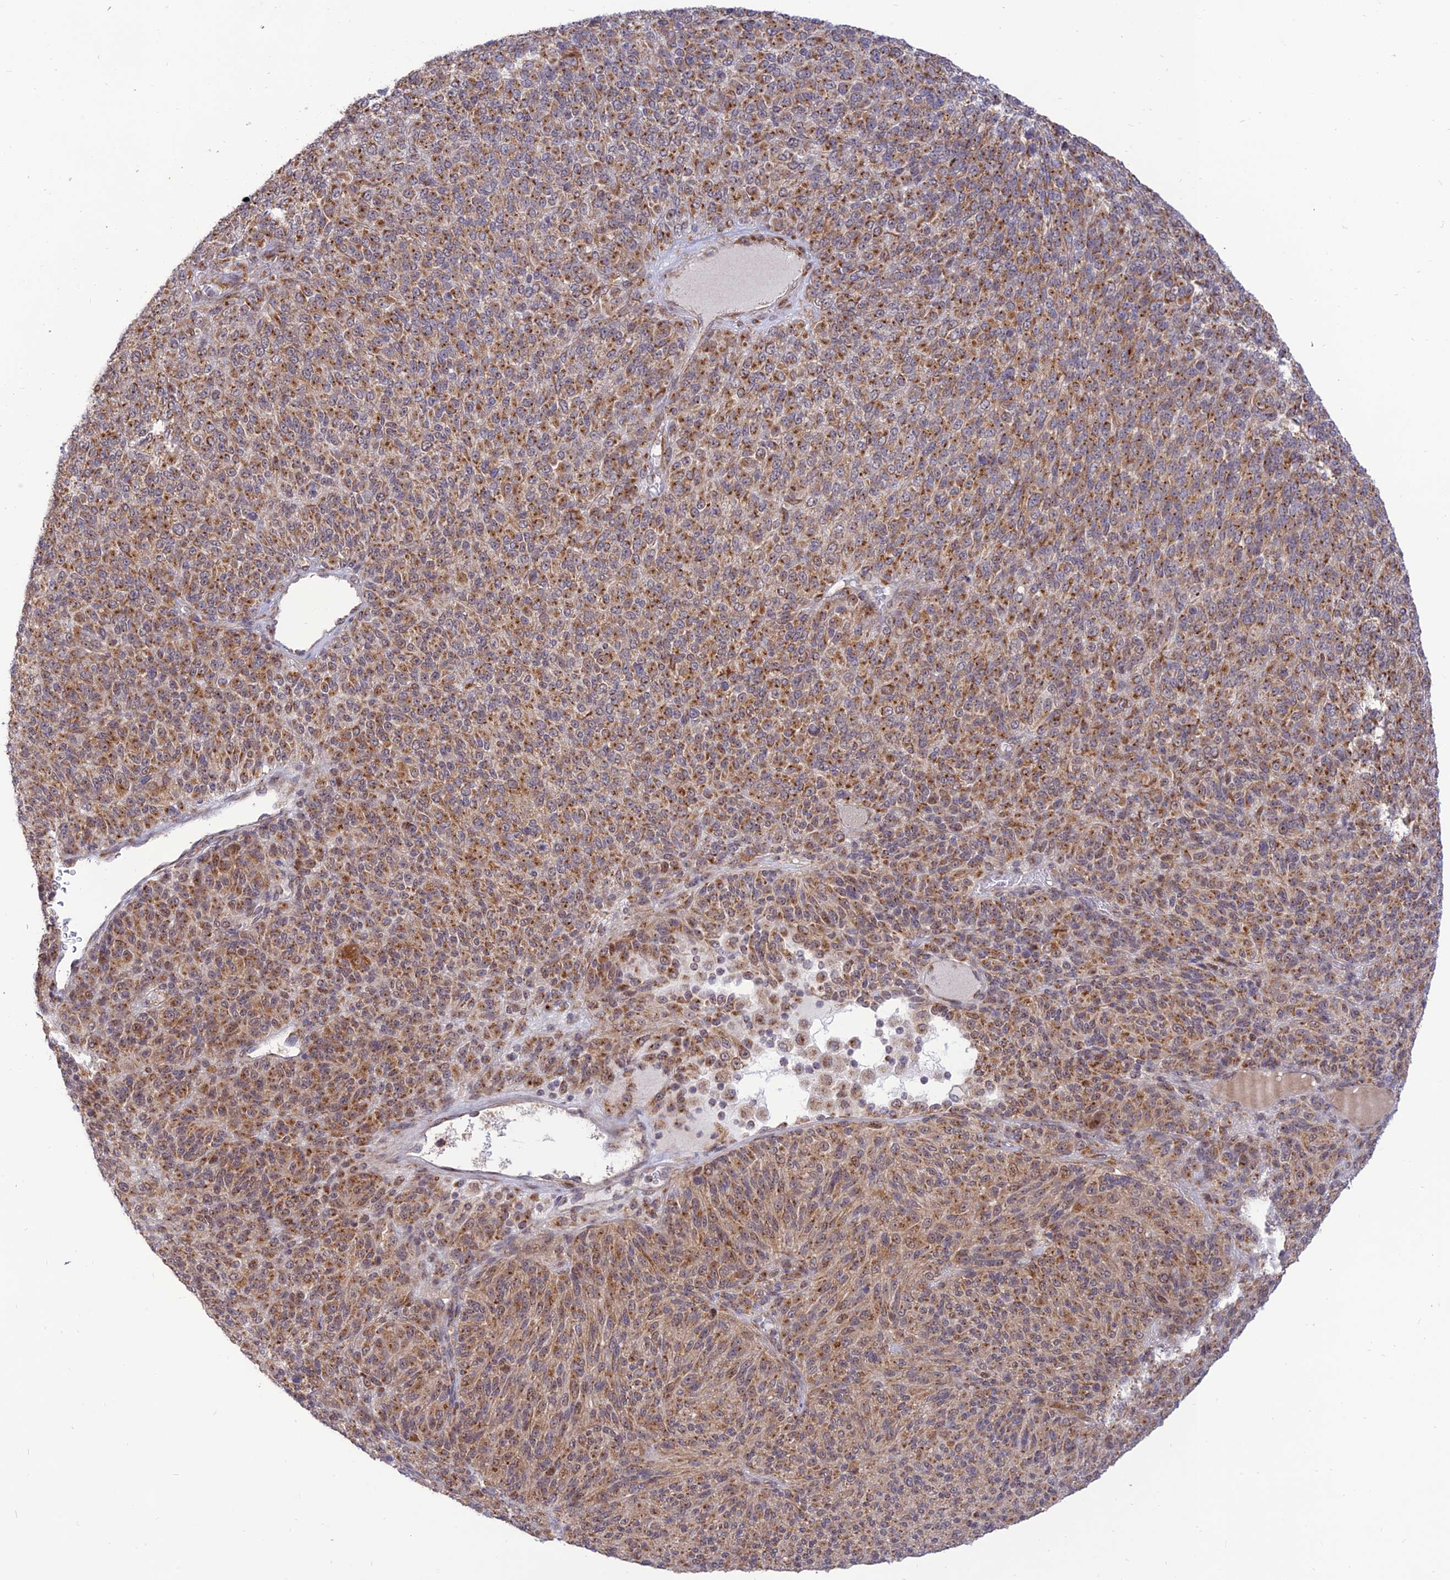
{"staining": {"intensity": "strong", "quantity": ">75%", "location": "cytoplasmic/membranous"}, "tissue": "melanoma", "cell_type": "Tumor cells", "image_type": "cancer", "snomed": [{"axis": "morphology", "description": "Malignant melanoma, Metastatic site"}, {"axis": "topography", "description": "Brain"}], "caption": "High-magnification brightfield microscopy of melanoma stained with DAB (brown) and counterstained with hematoxylin (blue). tumor cells exhibit strong cytoplasmic/membranous positivity is present in about>75% of cells.", "gene": "GOLGA3", "patient": {"sex": "female", "age": 56}}